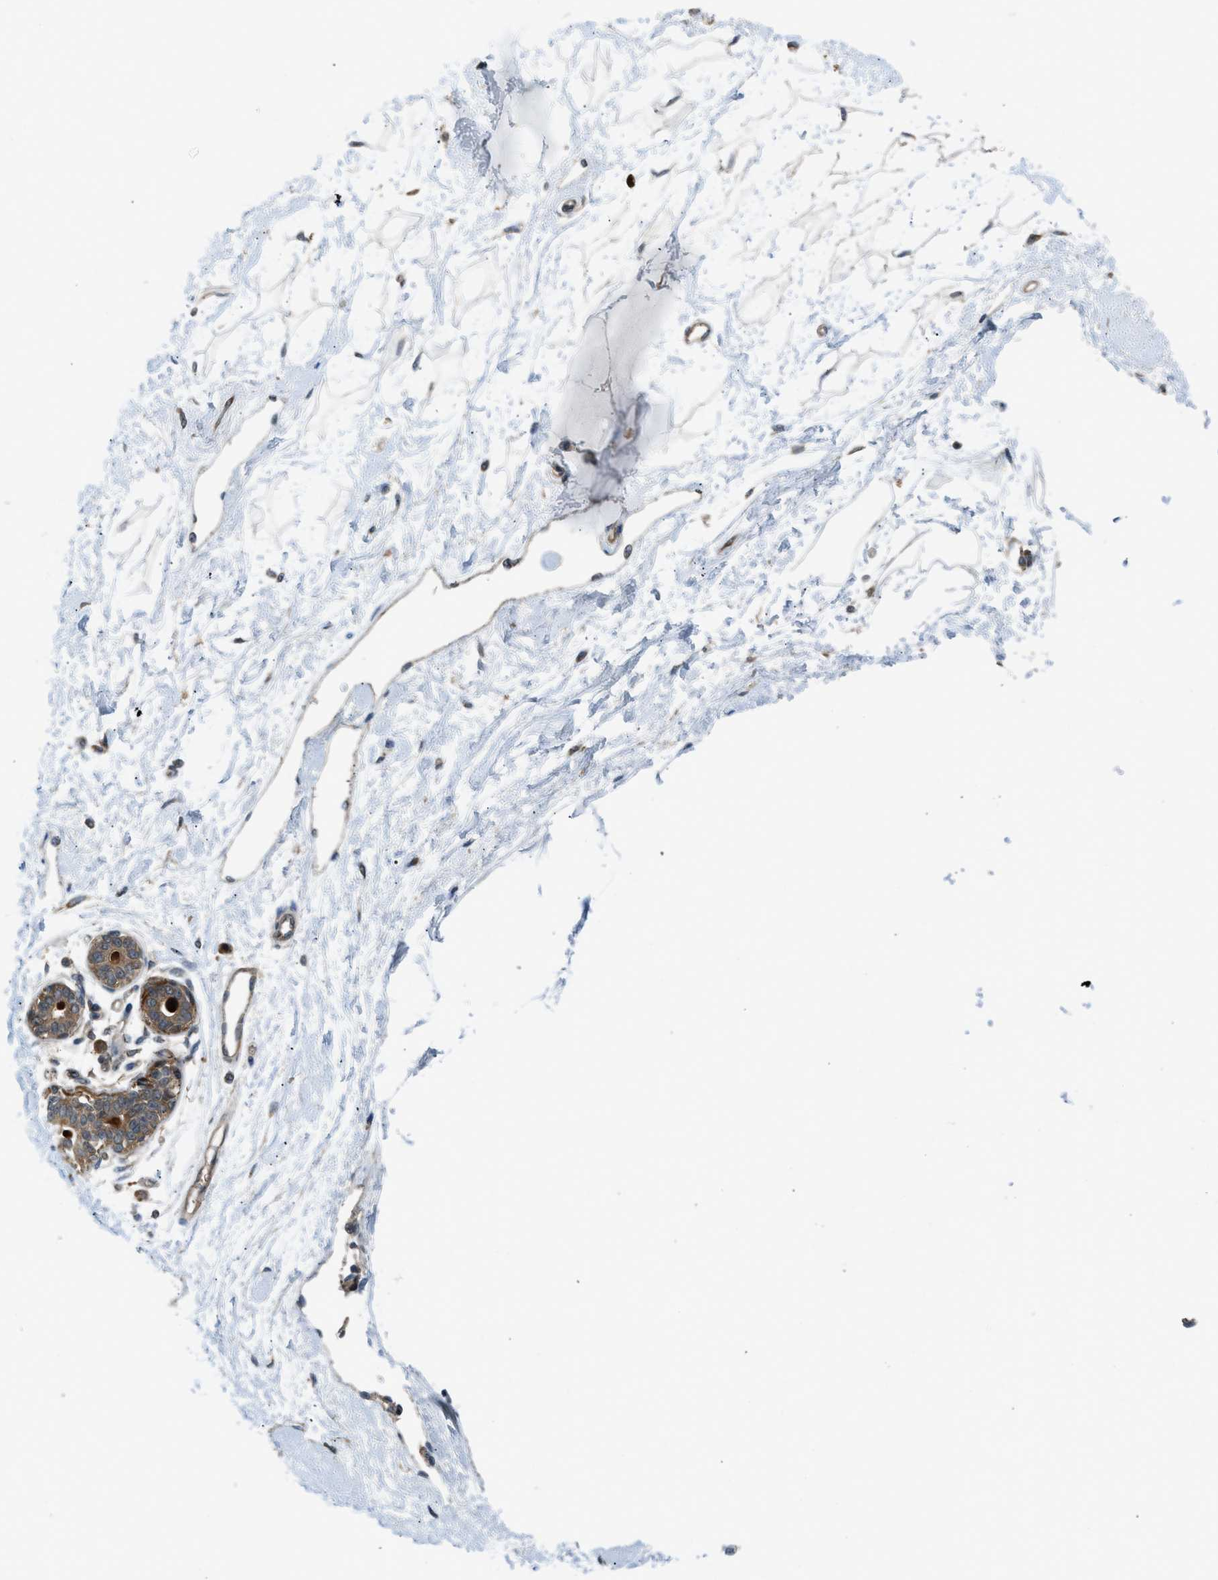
{"staining": {"intensity": "weak", "quantity": "25%-75%", "location": "cytoplasmic/membranous"}, "tissue": "breast", "cell_type": "Adipocytes", "image_type": "normal", "snomed": [{"axis": "morphology", "description": "Normal tissue, NOS"}, {"axis": "topography", "description": "Breast"}], "caption": "IHC micrograph of benign breast: human breast stained using IHC demonstrates low levels of weak protein expression localized specifically in the cytoplasmic/membranous of adipocytes, appearing as a cytoplasmic/membranous brown color.", "gene": "SESN2", "patient": {"sex": "female", "age": 45}}